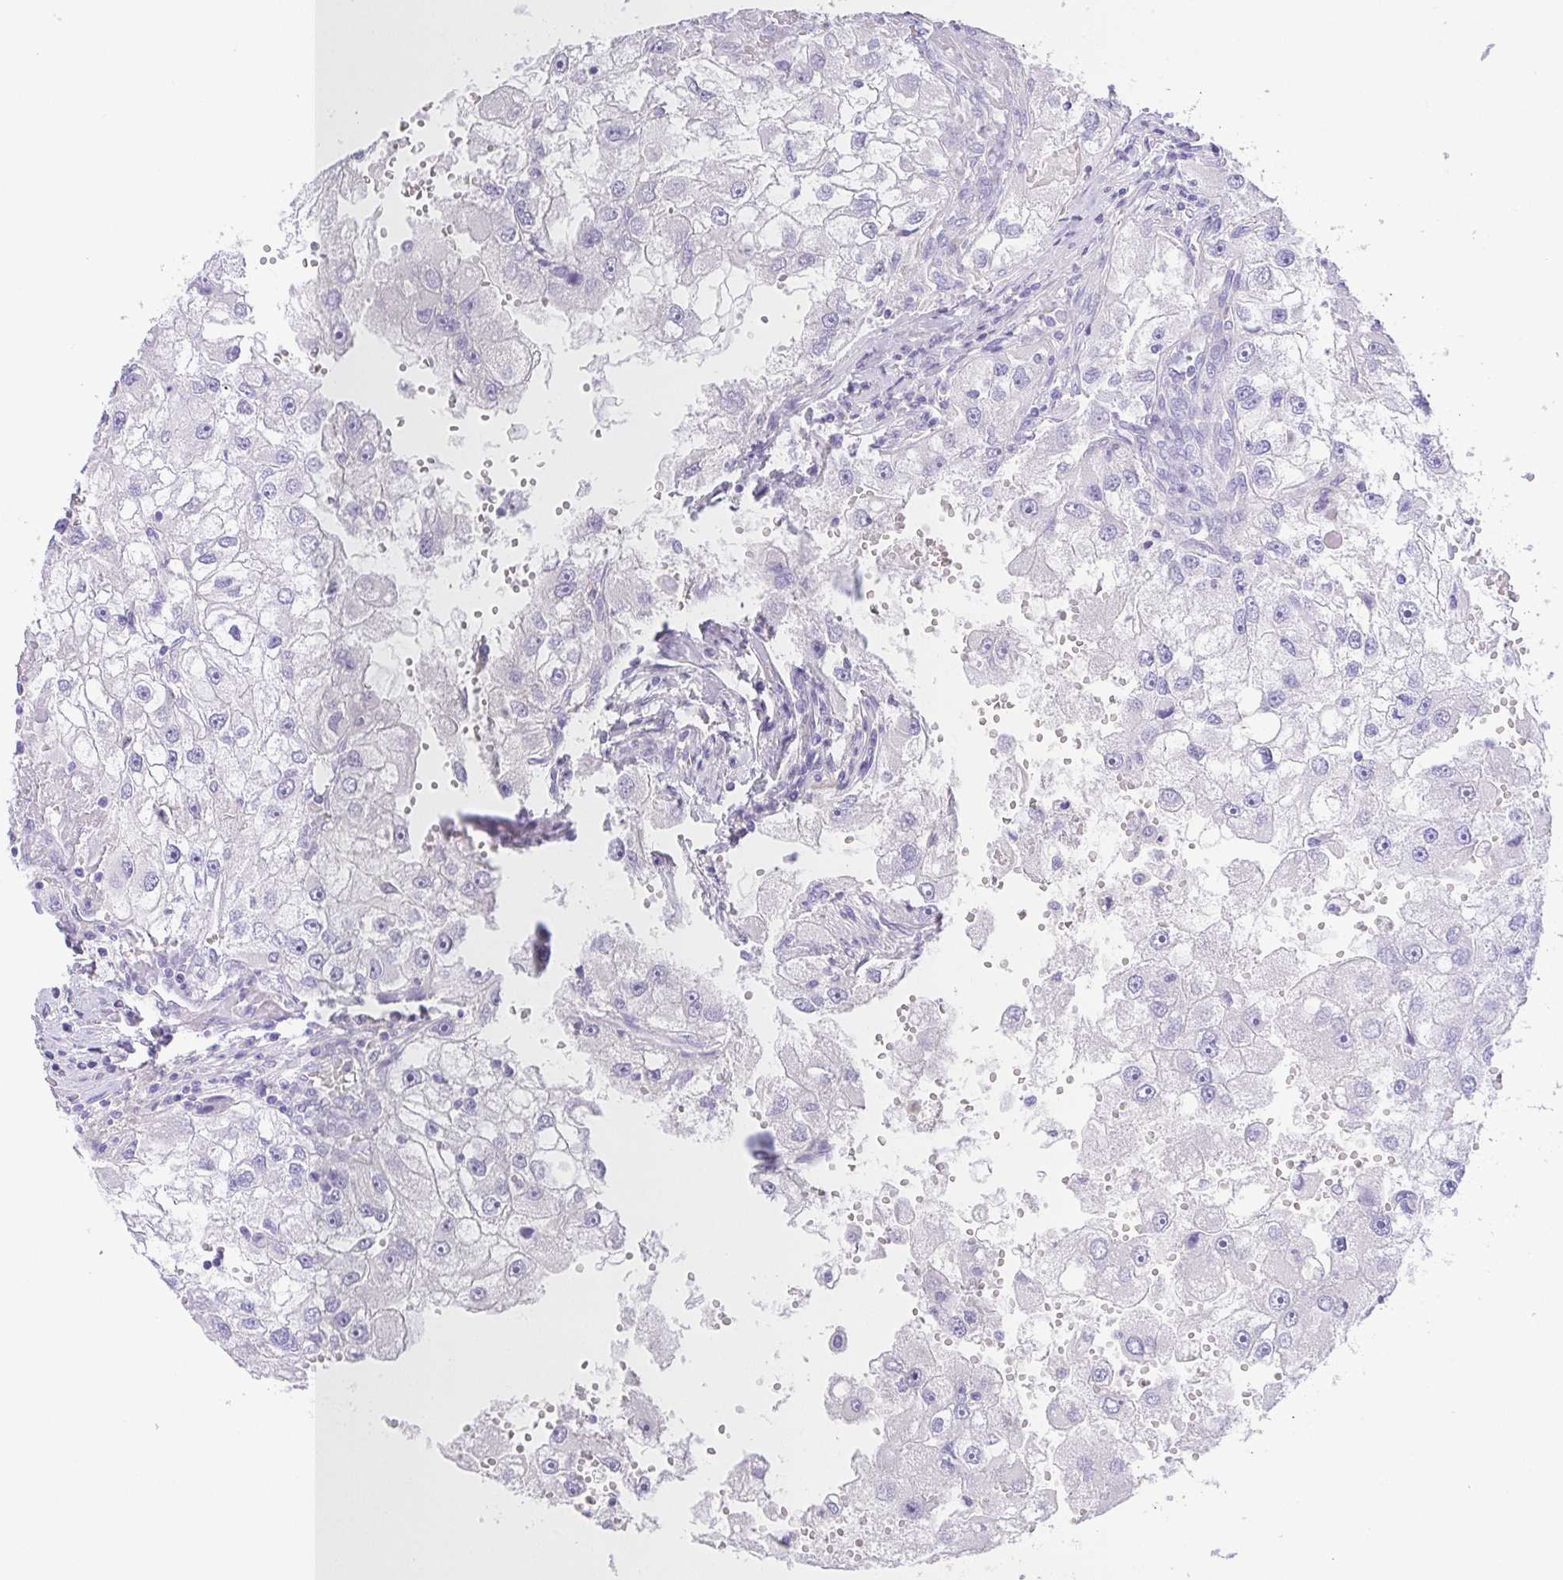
{"staining": {"intensity": "negative", "quantity": "none", "location": "none"}, "tissue": "renal cancer", "cell_type": "Tumor cells", "image_type": "cancer", "snomed": [{"axis": "morphology", "description": "Adenocarcinoma, NOS"}, {"axis": "topography", "description": "Kidney"}], "caption": "High magnification brightfield microscopy of adenocarcinoma (renal) stained with DAB (brown) and counterstained with hematoxylin (blue): tumor cells show no significant staining. Brightfield microscopy of immunohistochemistry (IHC) stained with DAB (brown) and hematoxylin (blue), captured at high magnification.", "gene": "PKDREJ", "patient": {"sex": "male", "age": 63}}